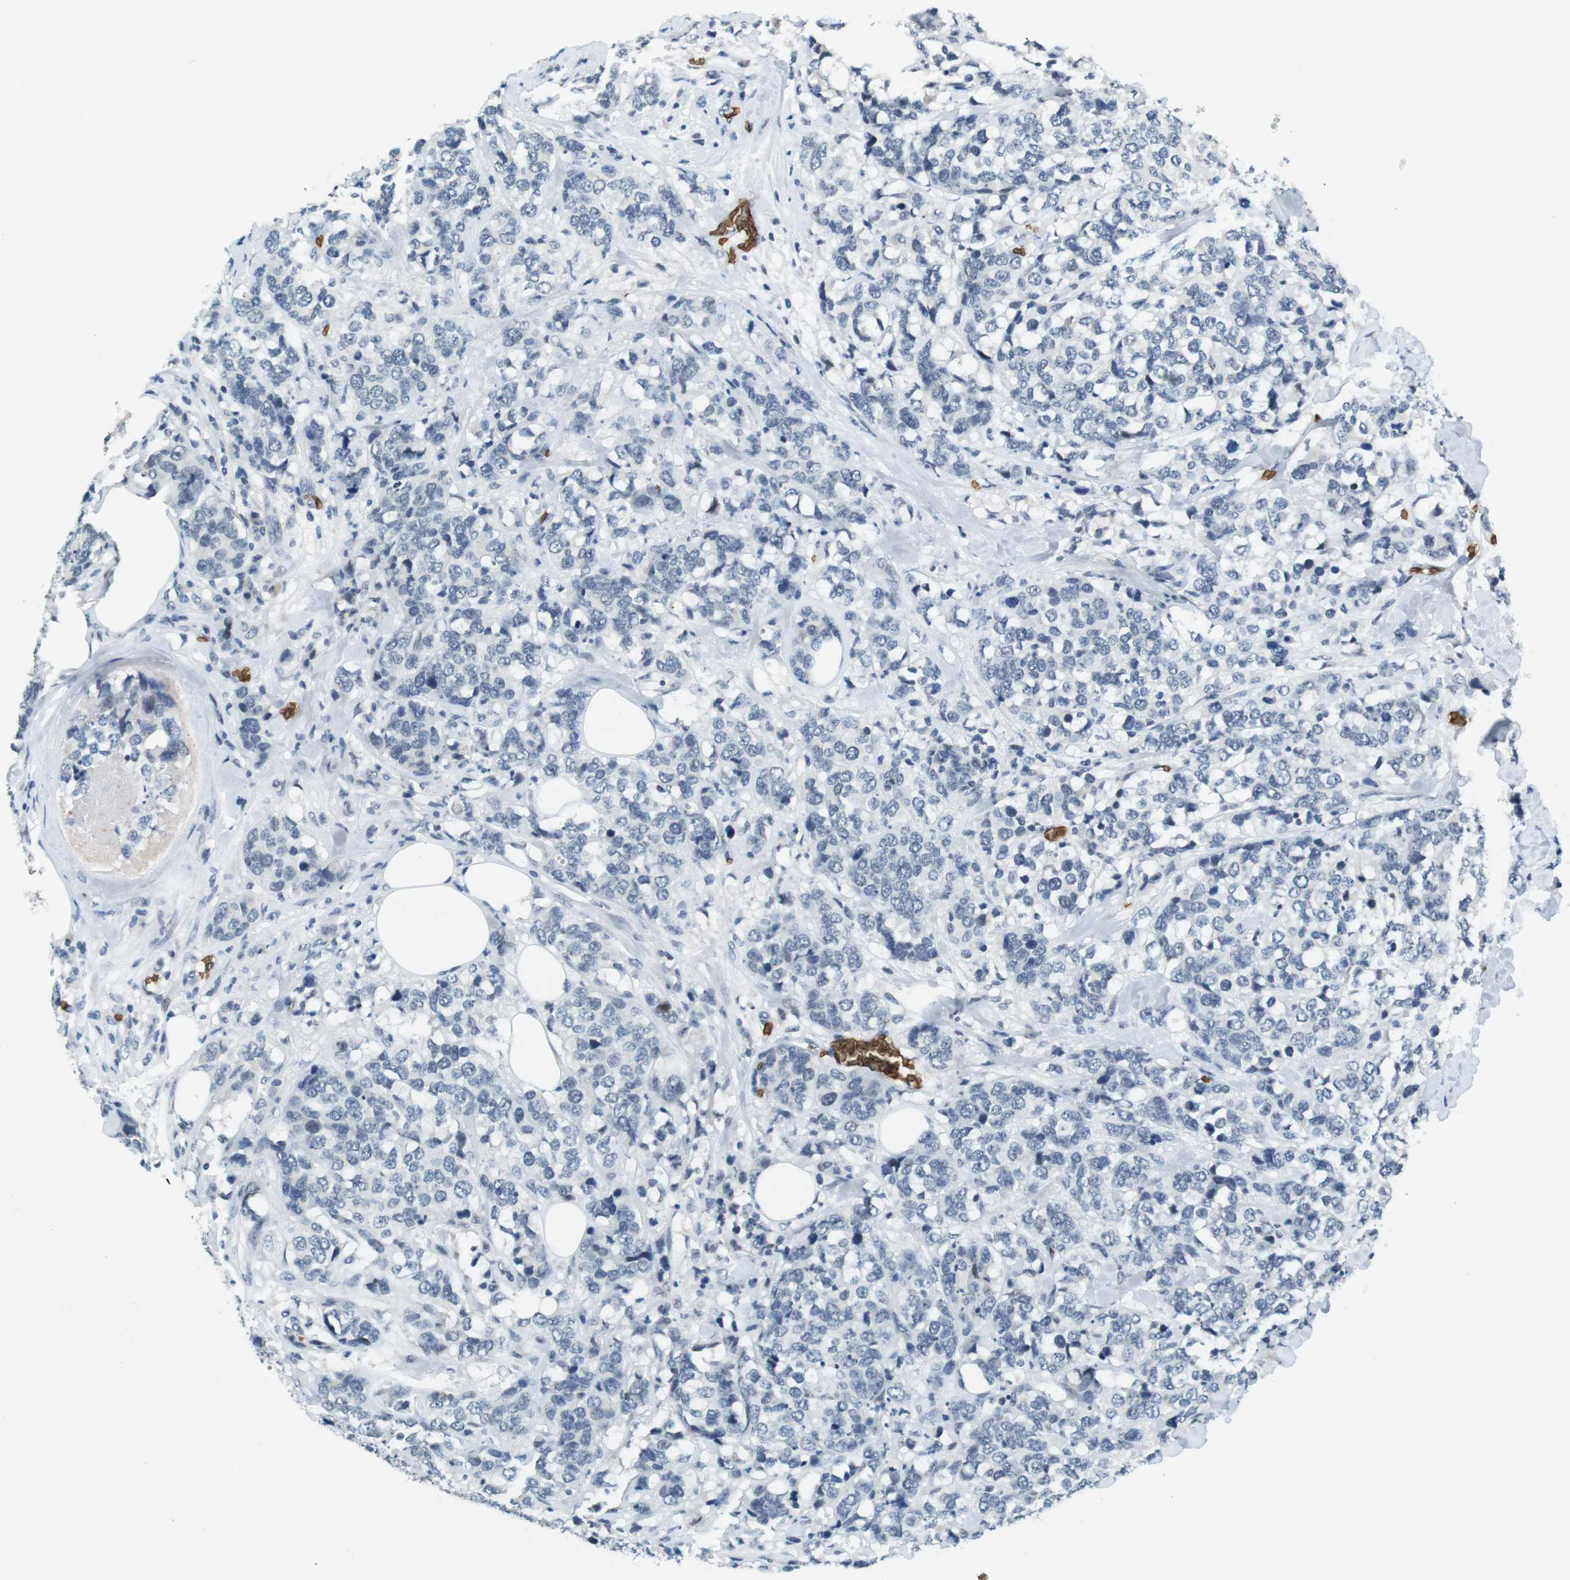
{"staining": {"intensity": "negative", "quantity": "none", "location": "none"}, "tissue": "breast cancer", "cell_type": "Tumor cells", "image_type": "cancer", "snomed": [{"axis": "morphology", "description": "Lobular carcinoma"}, {"axis": "topography", "description": "Breast"}], "caption": "A histopathology image of breast cancer stained for a protein displays no brown staining in tumor cells.", "gene": "SLC4A1", "patient": {"sex": "female", "age": 59}}